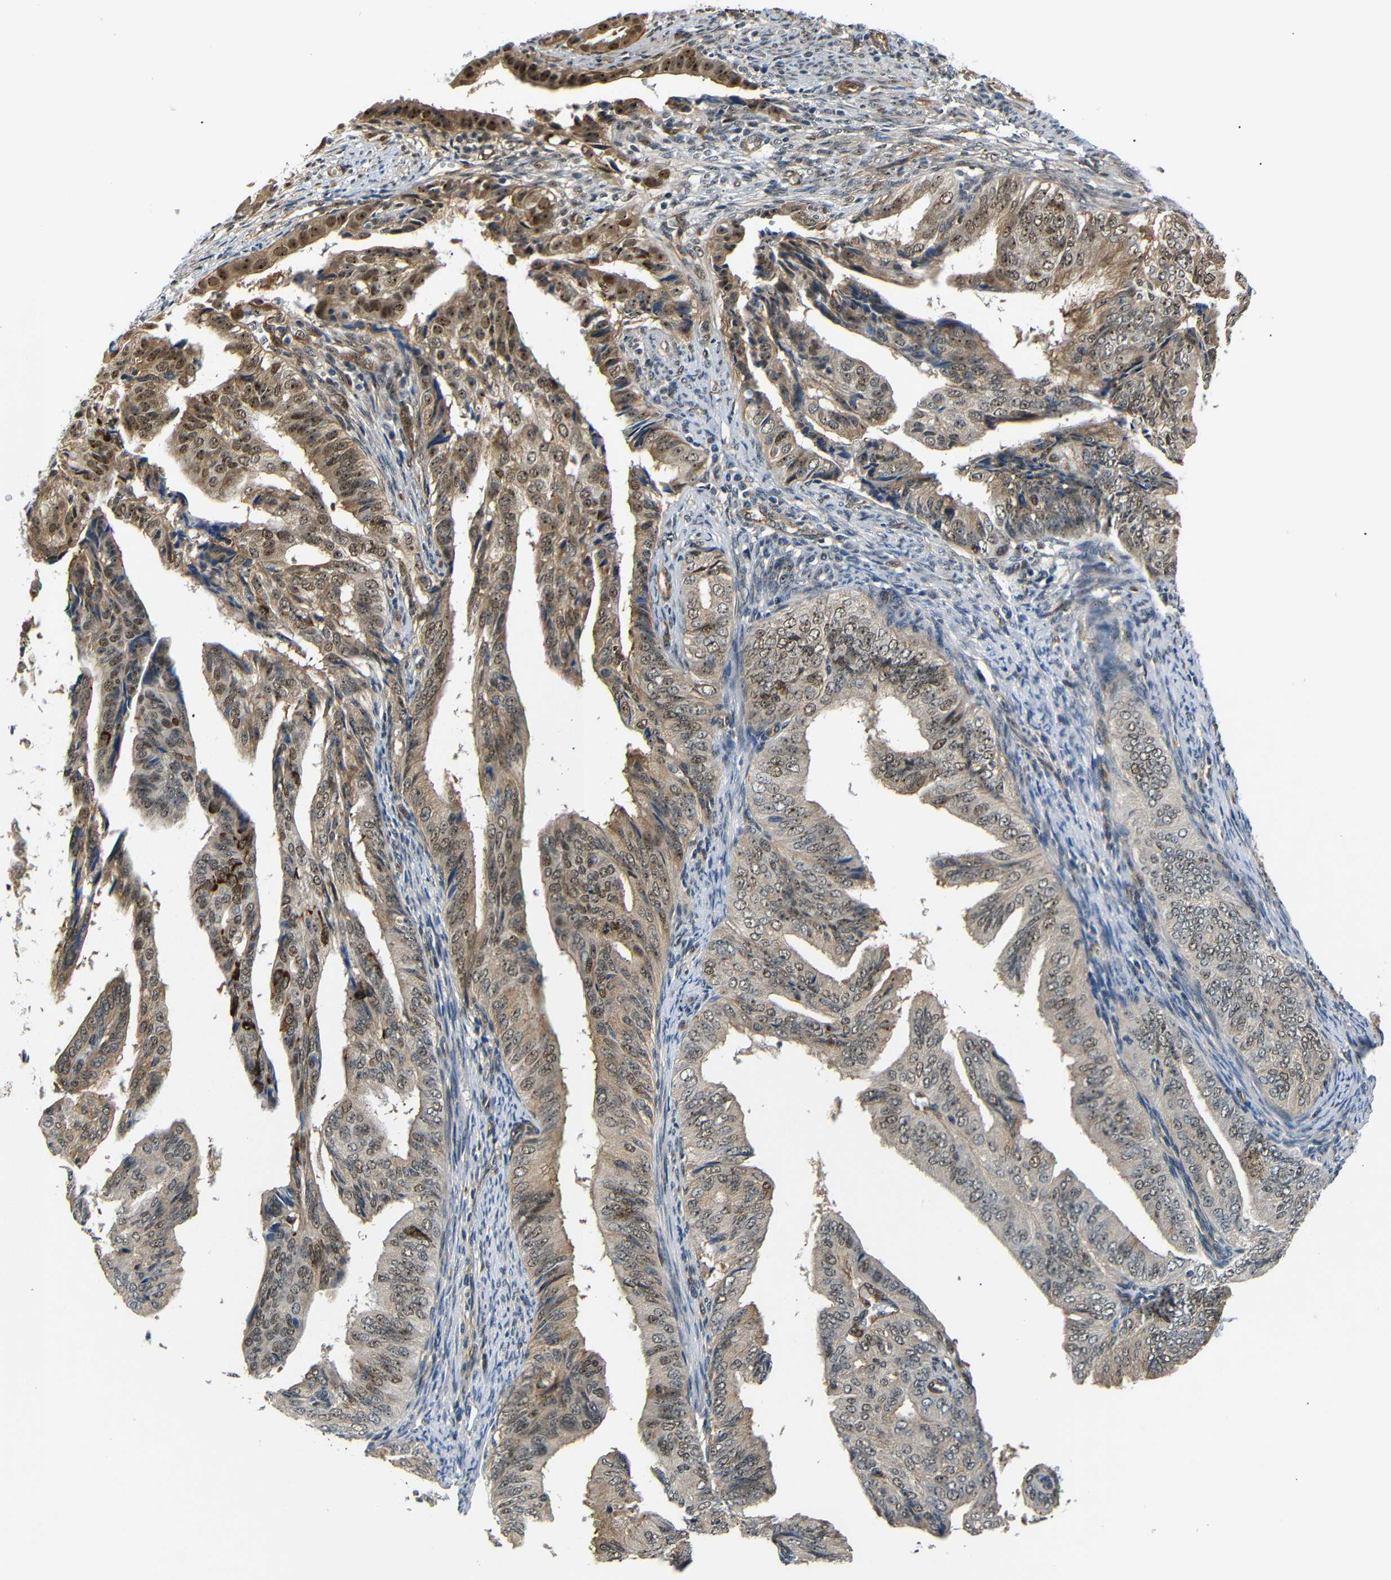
{"staining": {"intensity": "moderate", "quantity": ">75%", "location": "cytoplasmic/membranous,nuclear"}, "tissue": "endometrial cancer", "cell_type": "Tumor cells", "image_type": "cancer", "snomed": [{"axis": "morphology", "description": "Adenocarcinoma, NOS"}, {"axis": "topography", "description": "Endometrium"}], "caption": "Brown immunohistochemical staining in endometrial cancer (adenocarcinoma) demonstrates moderate cytoplasmic/membranous and nuclear expression in approximately >75% of tumor cells. (DAB IHC, brown staining for protein, blue staining for nuclei).", "gene": "PARN", "patient": {"sex": "female", "age": 58}}